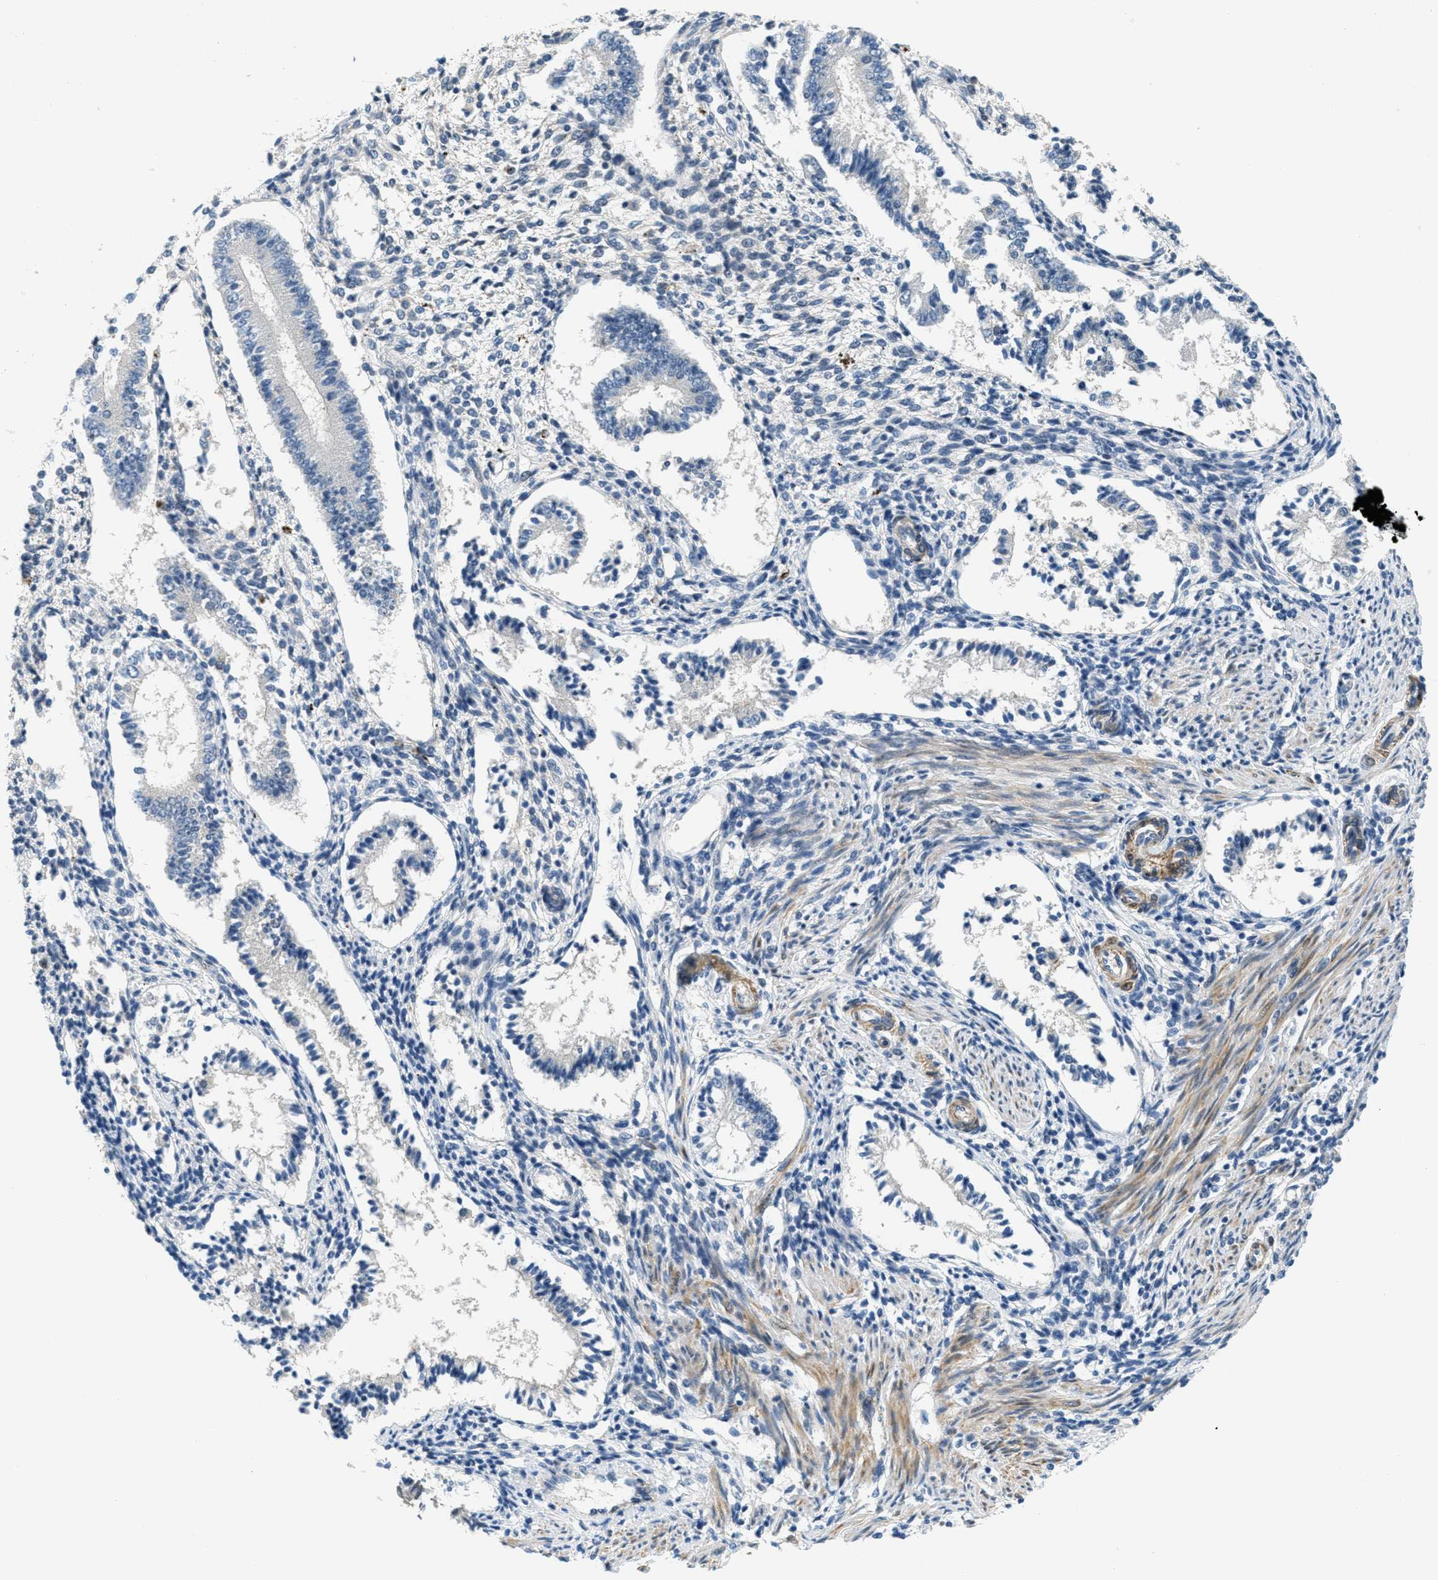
{"staining": {"intensity": "moderate", "quantity": "<25%", "location": "nuclear"}, "tissue": "endometrium", "cell_type": "Cells in endometrial stroma", "image_type": "normal", "snomed": [{"axis": "morphology", "description": "Normal tissue, NOS"}, {"axis": "topography", "description": "Endometrium"}], "caption": "IHC (DAB (3,3'-diaminobenzidine)) staining of unremarkable endometrium reveals moderate nuclear protein expression in approximately <25% of cells in endometrial stroma. Using DAB (brown) and hematoxylin (blue) stains, captured at high magnification using brightfield microscopy.", "gene": "ZDHHC23", "patient": {"sex": "female", "age": 42}}